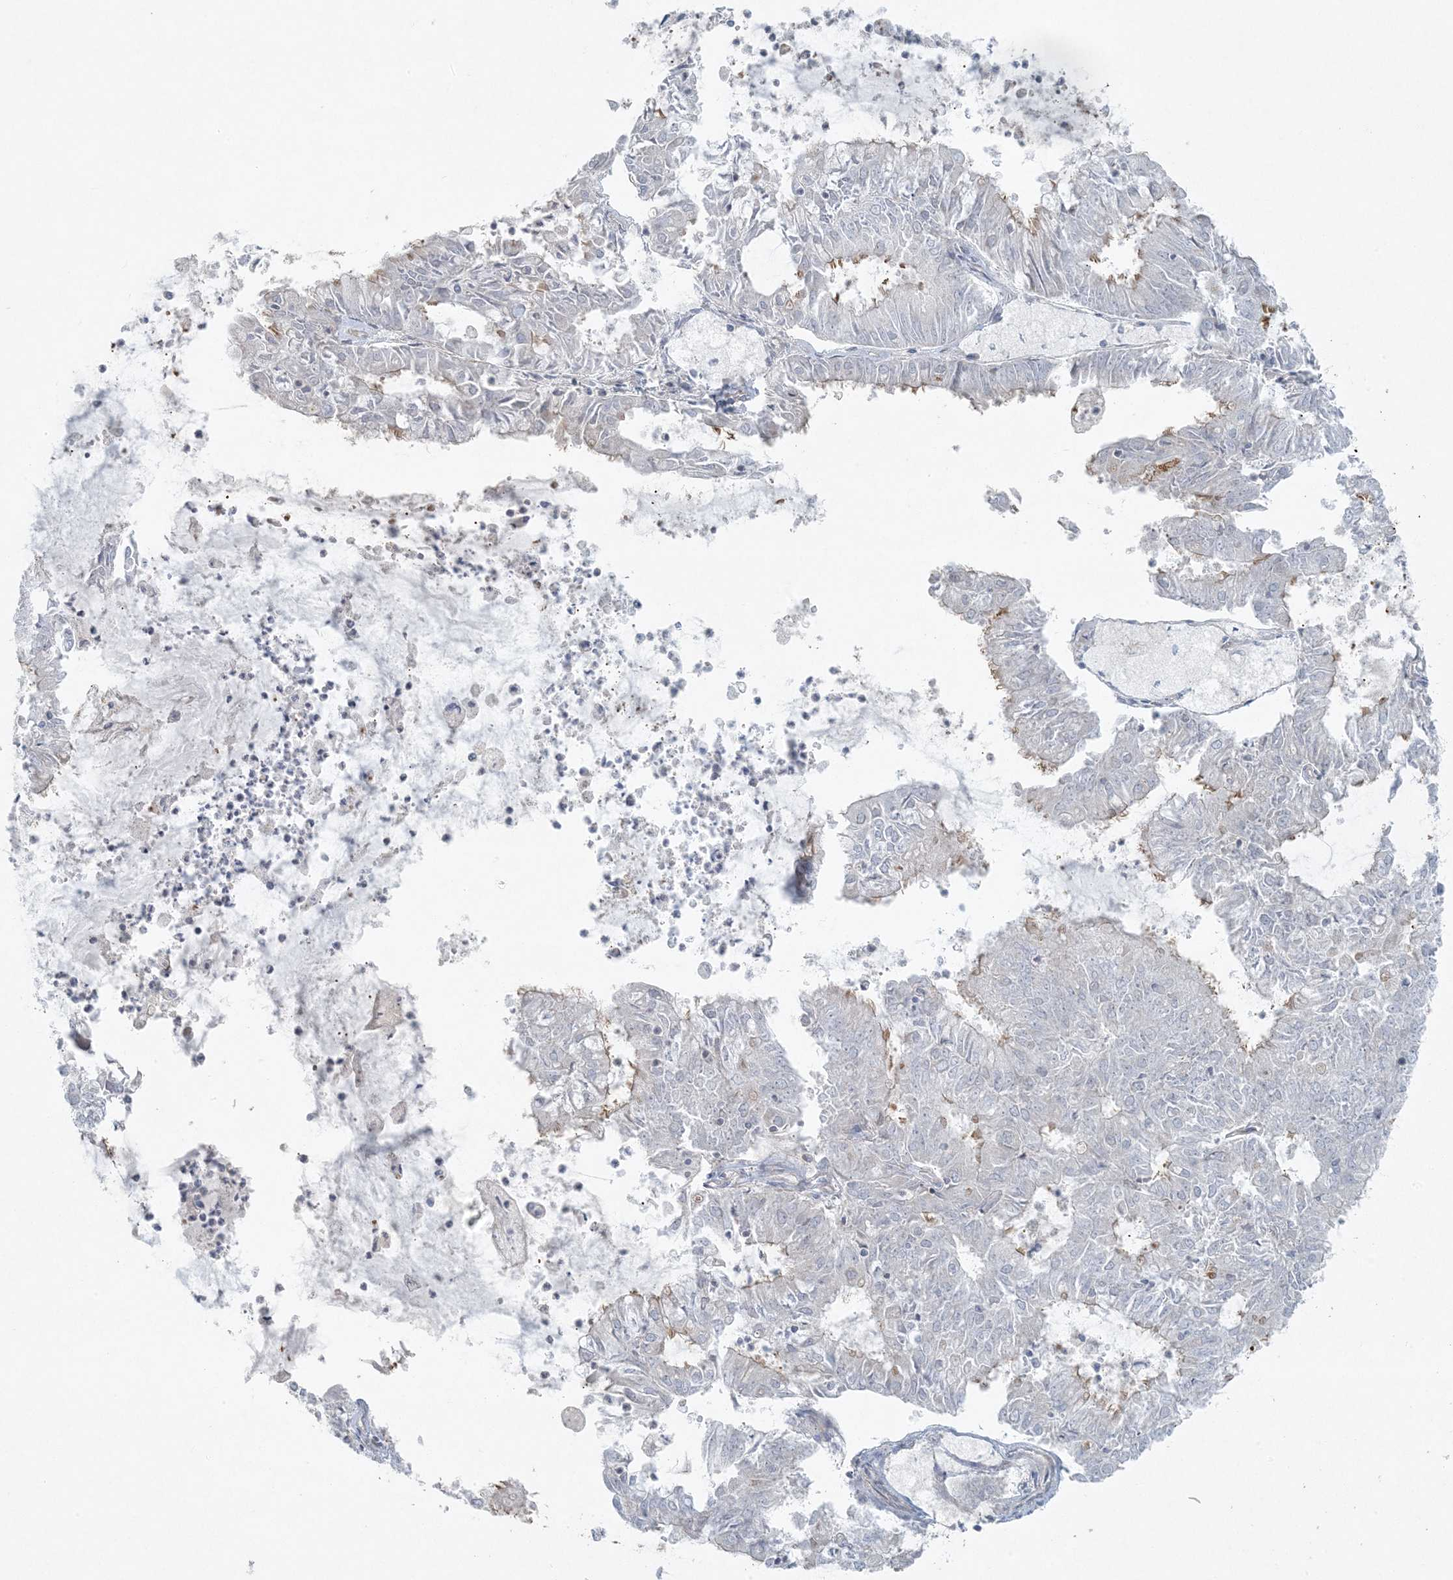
{"staining": {"intensity": "moderate", "quantity": "<25%", "location": "cytoplasmic/membranous"}, "tissue": "endometrial cancer", "cell_type": "Tumor cells", "image_type": "cancer", "snomed": [{"axis": "morphology", "description": "Adenocarcinoma, NOS"}, {"axis": "topography", "description": "Endometrium"}], "caption": "Tumor cells show low levels of moderate cytoplasmic/membranous positivity in approximately <25% of cells in human endometrial cancer. The staining was performed using DAB (3,3'-diaminobenzidine), with brown indicating positive protein expression. Nuclei are stained blue with hematoxylin.", "gene": "PIK3R4", "patient": {"sex": "female", "age": 57}}